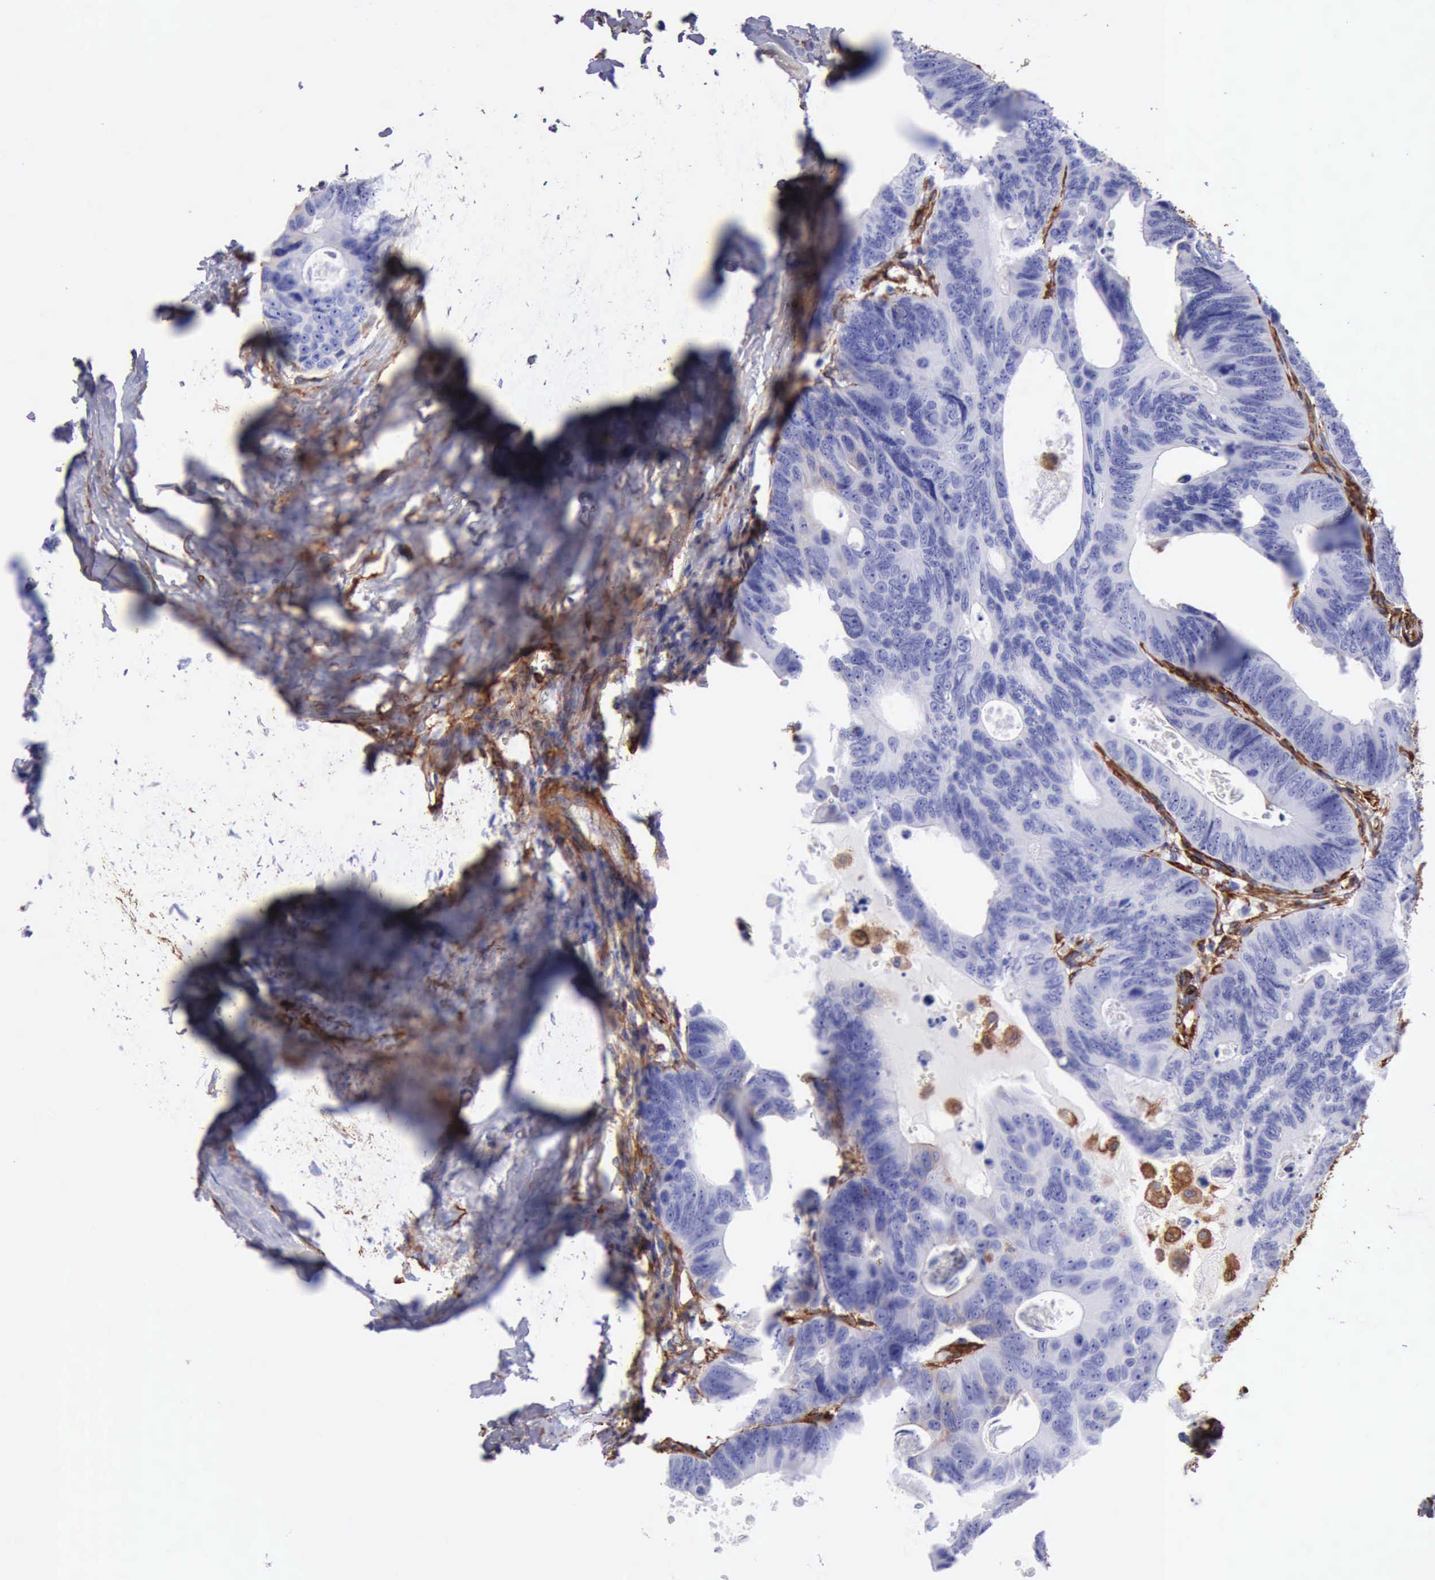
{"staining": {"intensity": "negative", "quantity": "none", "location": "none"}, "tissue": "colorectal cancer", "cell_type": "Tumor cells", "image_type": "cancer", "snomed": [{"axis": "morphology", "description": "Adenocarcinoma, NOS"}, {"axis": "topography", "description": "Colon"}], "caption": "DAB (3,3'-diaminobenzidine) immunohistochemical staining of colorectal cancer displays no significant staining in tumor cells. (DAB (3,3'-diaminobenzidine) immunohistochemistry, high magnification).", "gene": "FLNA", "patient": {"sex": "female", "age": 55}}